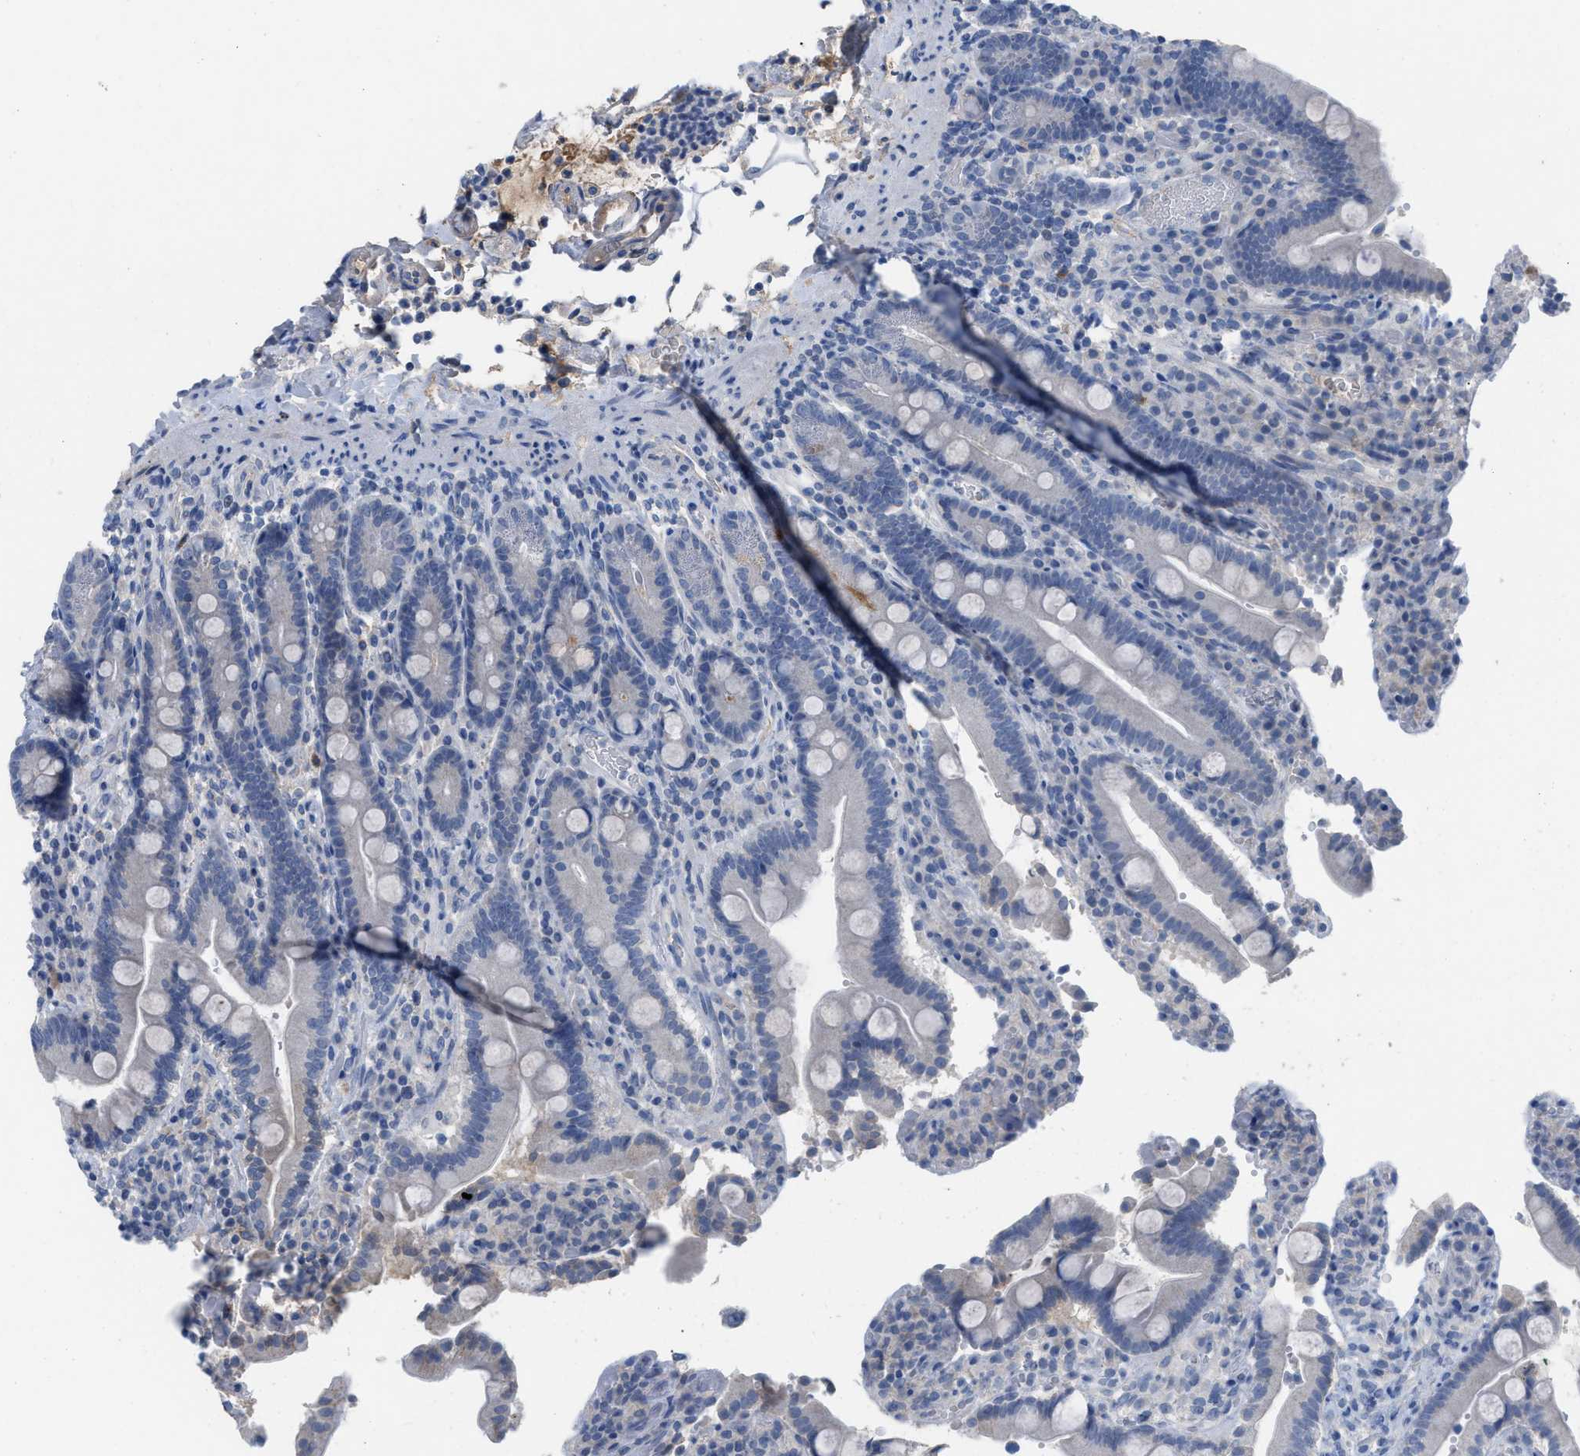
{"staining": {"intensity": "negative", "quantity": "none", "location": "none"}, "tissue": "duodenum", "cell_type": "Glandular cells", "image_type": "normal", "snomed": [{"axis": "morphology", "description": "Normal tissue, NOS"}, {"axis": "topography", "description": "Small intestine, NOS"}], "caption": "DAB (3,3'-diaminobenzidine) immunohistochemical staining of benign duodenum reveals no significant positivity in glandular cells. (Immunohistochemistry (ihc), brightfield microscopy, high magnification).", "gene": "HPX", "patient": {"sex": "female", "age": 71}}